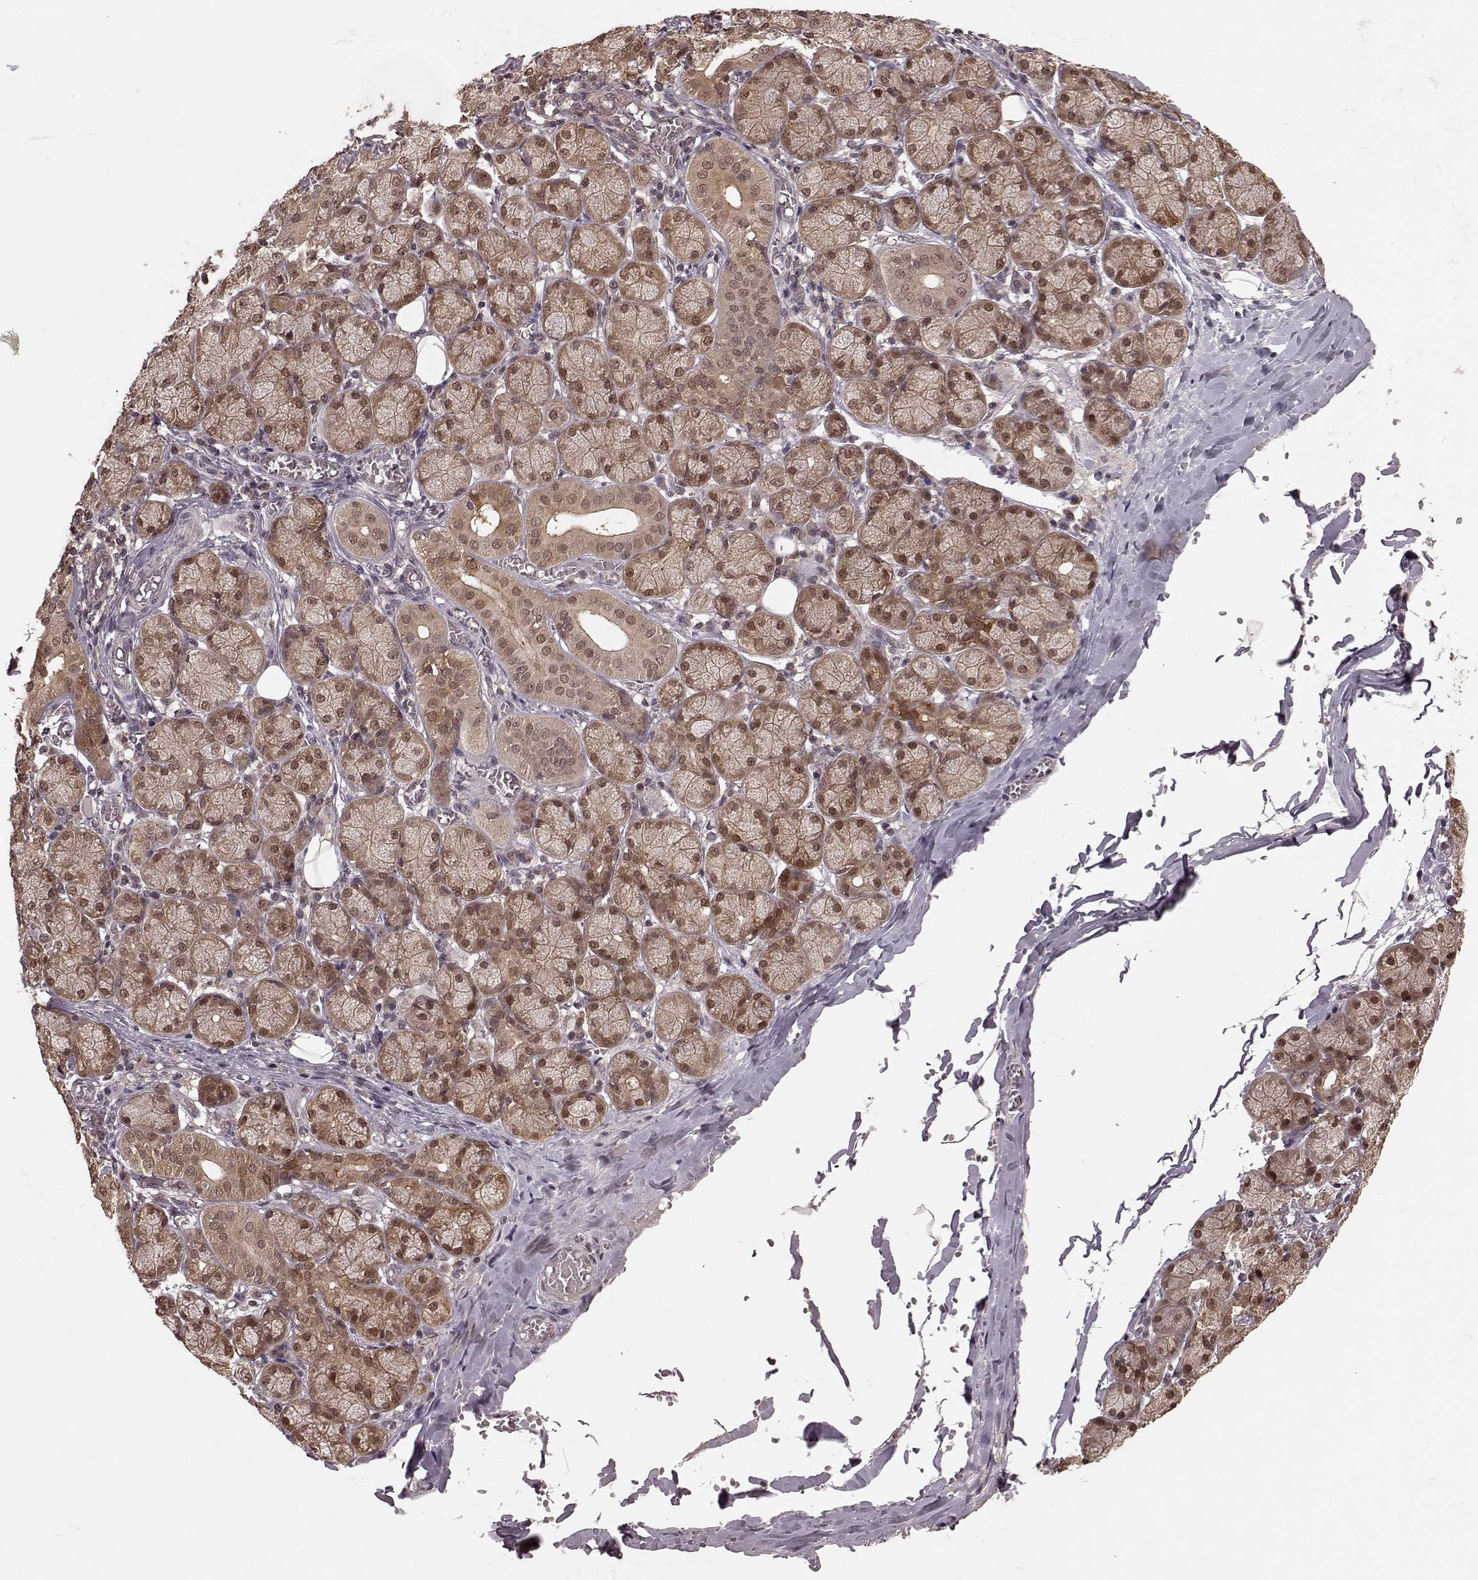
{"staining": {"intensity": "moderate", "quantity": "25%-75%", "location": "cytoplasmic/membranous,nuclear"}, "tissue": "salivary gland", "cell_type": "Glandular cells", "image_type": "normal", "snomed": [{"axis": "morphology", "description": "Normal tissue, NOS"}, {"axis": "topography", "description": "Salivary gland"}, {"axis": "topography", "description": "Peripheral nerve tissue"}], "caption": "A brown stain shows moderate cytoplasmic/membranous,nuclear positivity of a protein in glandular cells of normal salivary gland. (IHC, brightfield microscopy, high magnification).", "gene": "GSS", "patient": {"sex": "female", "age": 24}}